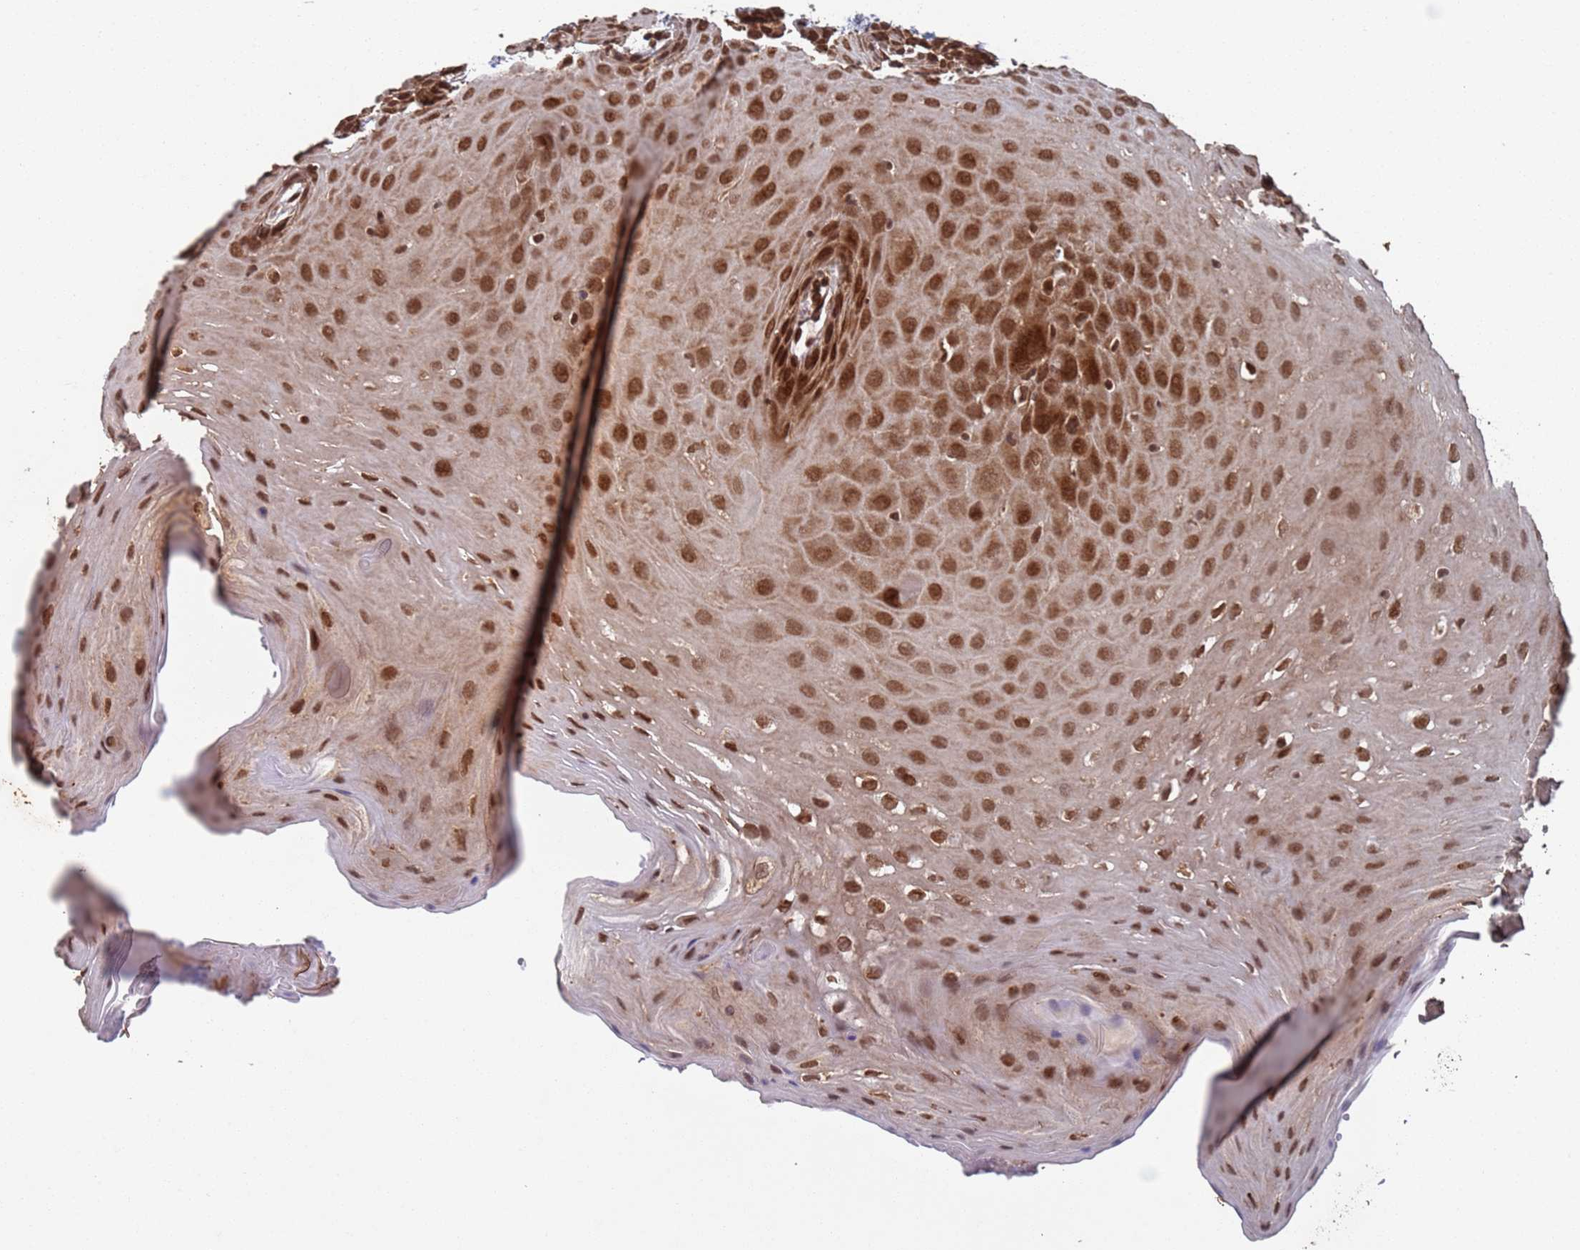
{"staining": {"intensity": "moderate", "quantity": ">75%", "location": "cytoplasmic/membranous,nuclear"}, "tissue": "oral mucosa", "cell_type": "Squamous epithelial cells", "image_type": "normal", "snomed": [{"axis": "morphology", "description": "Normal tissue, NOS"}, {"axis": "topography", "description": "Skeletal muscle"}, {"axis": "topography", "description": "Oral tissue"}, {"axis": "topography", "description": "Salivary gland"}, {"axis": "topography", "description": "Peripheral nerve tissue"}], "caption": "A high-resolution image shows immunohistochemistry (IHC) staining of unremarkable oral mucosa, which displays moderate cytoplasmic/membranous,nuclear positivity in about >75% of squamous epithelial cells.", "gene": "FUBP3", "patient": {"sex": "male", "age": 54}}